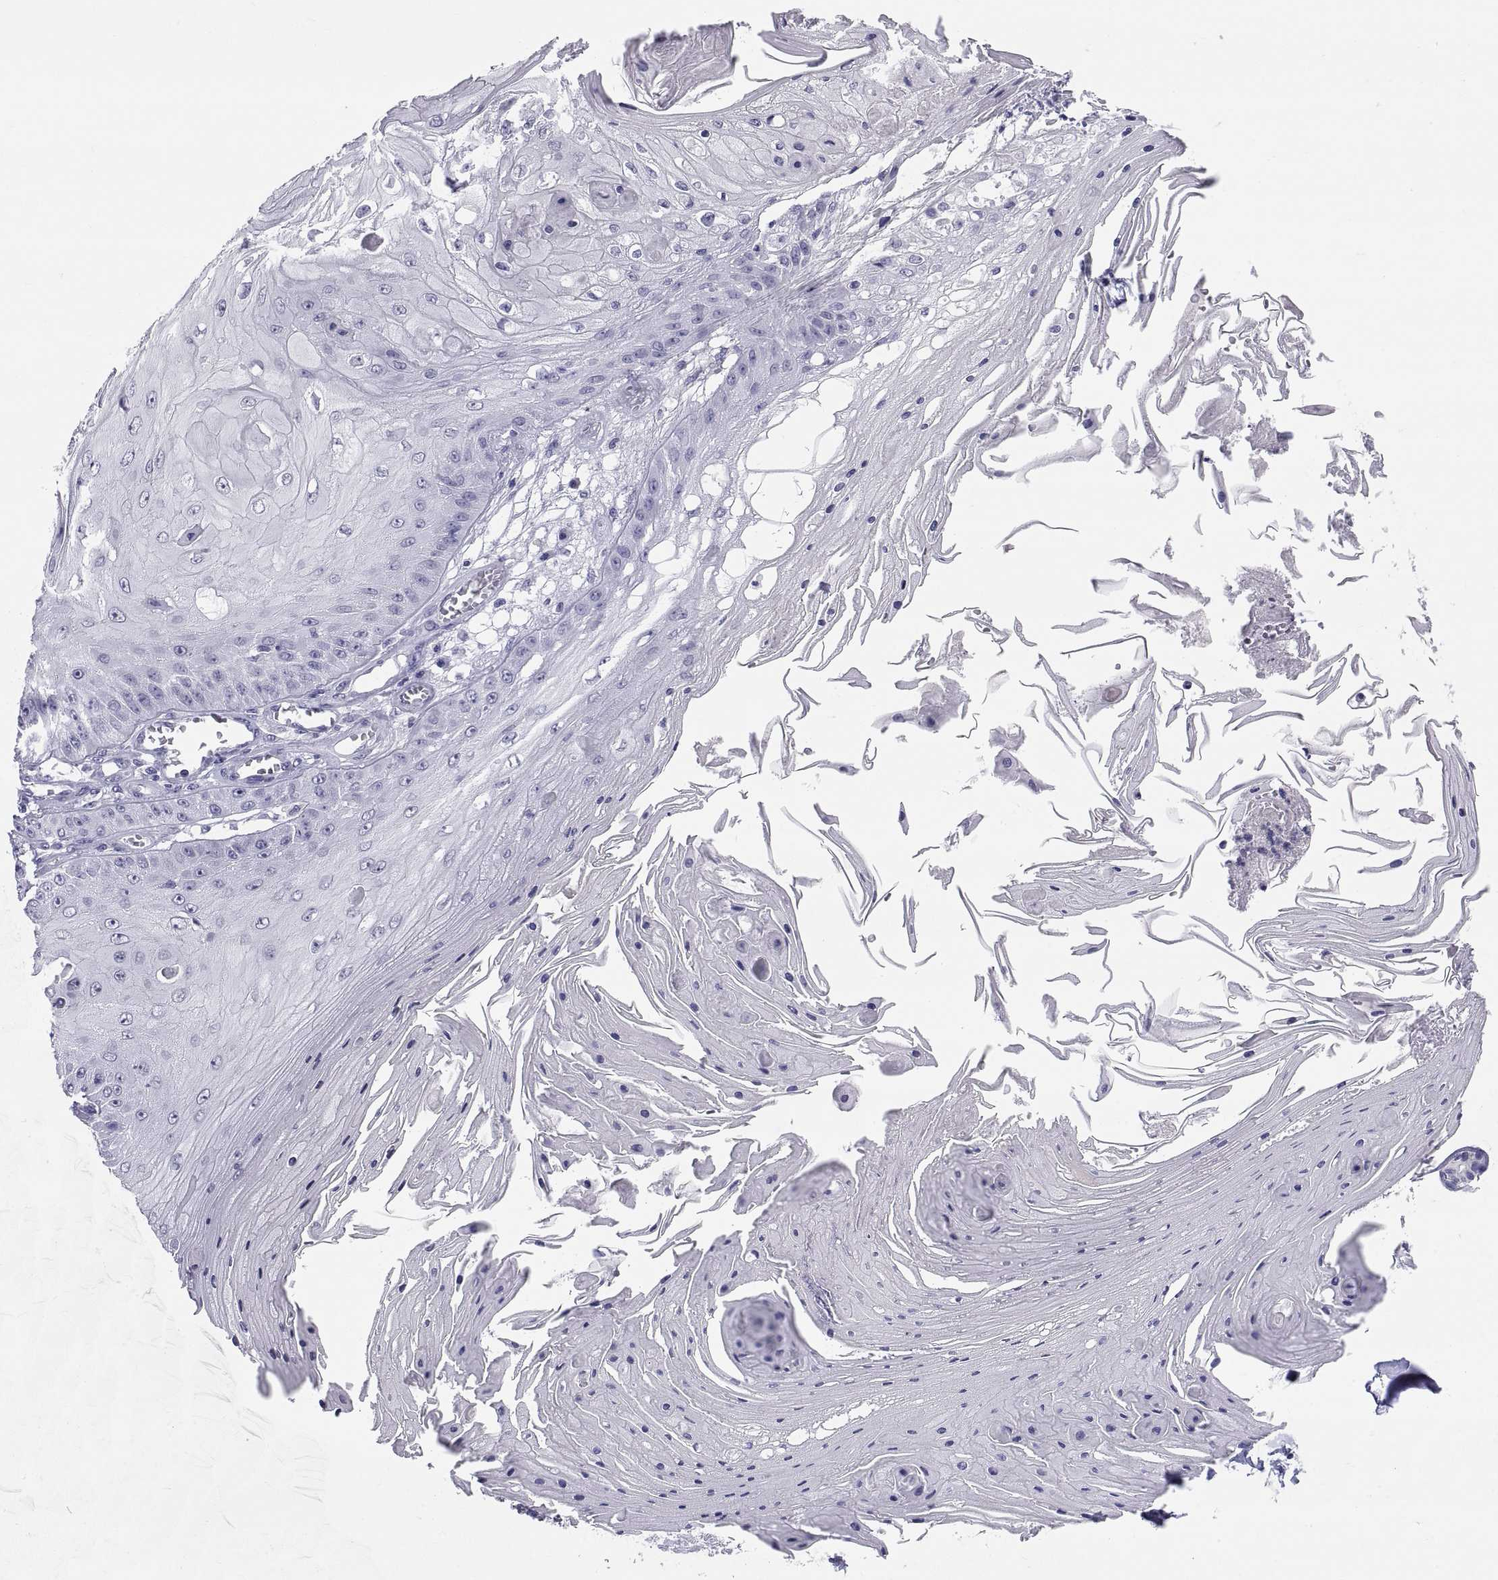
{"staining": {"intensity": "negative", "quantity": "none", "location": "none"}, "tissue": "skin cancer", "cell_type": "Tumor cells", "image_type": "cancer", "snomed": [{"axis": "morphology", "description": "Squamous cell carcinoma, NOS"}, {"axis": "topography", "description": "Skin"}], "caption": "DAB immunohistochemical staining of skin cancer (squamous cell carcinoma) exhibits no significant staining in tumor cells.", "gene": "TEX13A", "patient": {"sex": "male", "age": 70}}